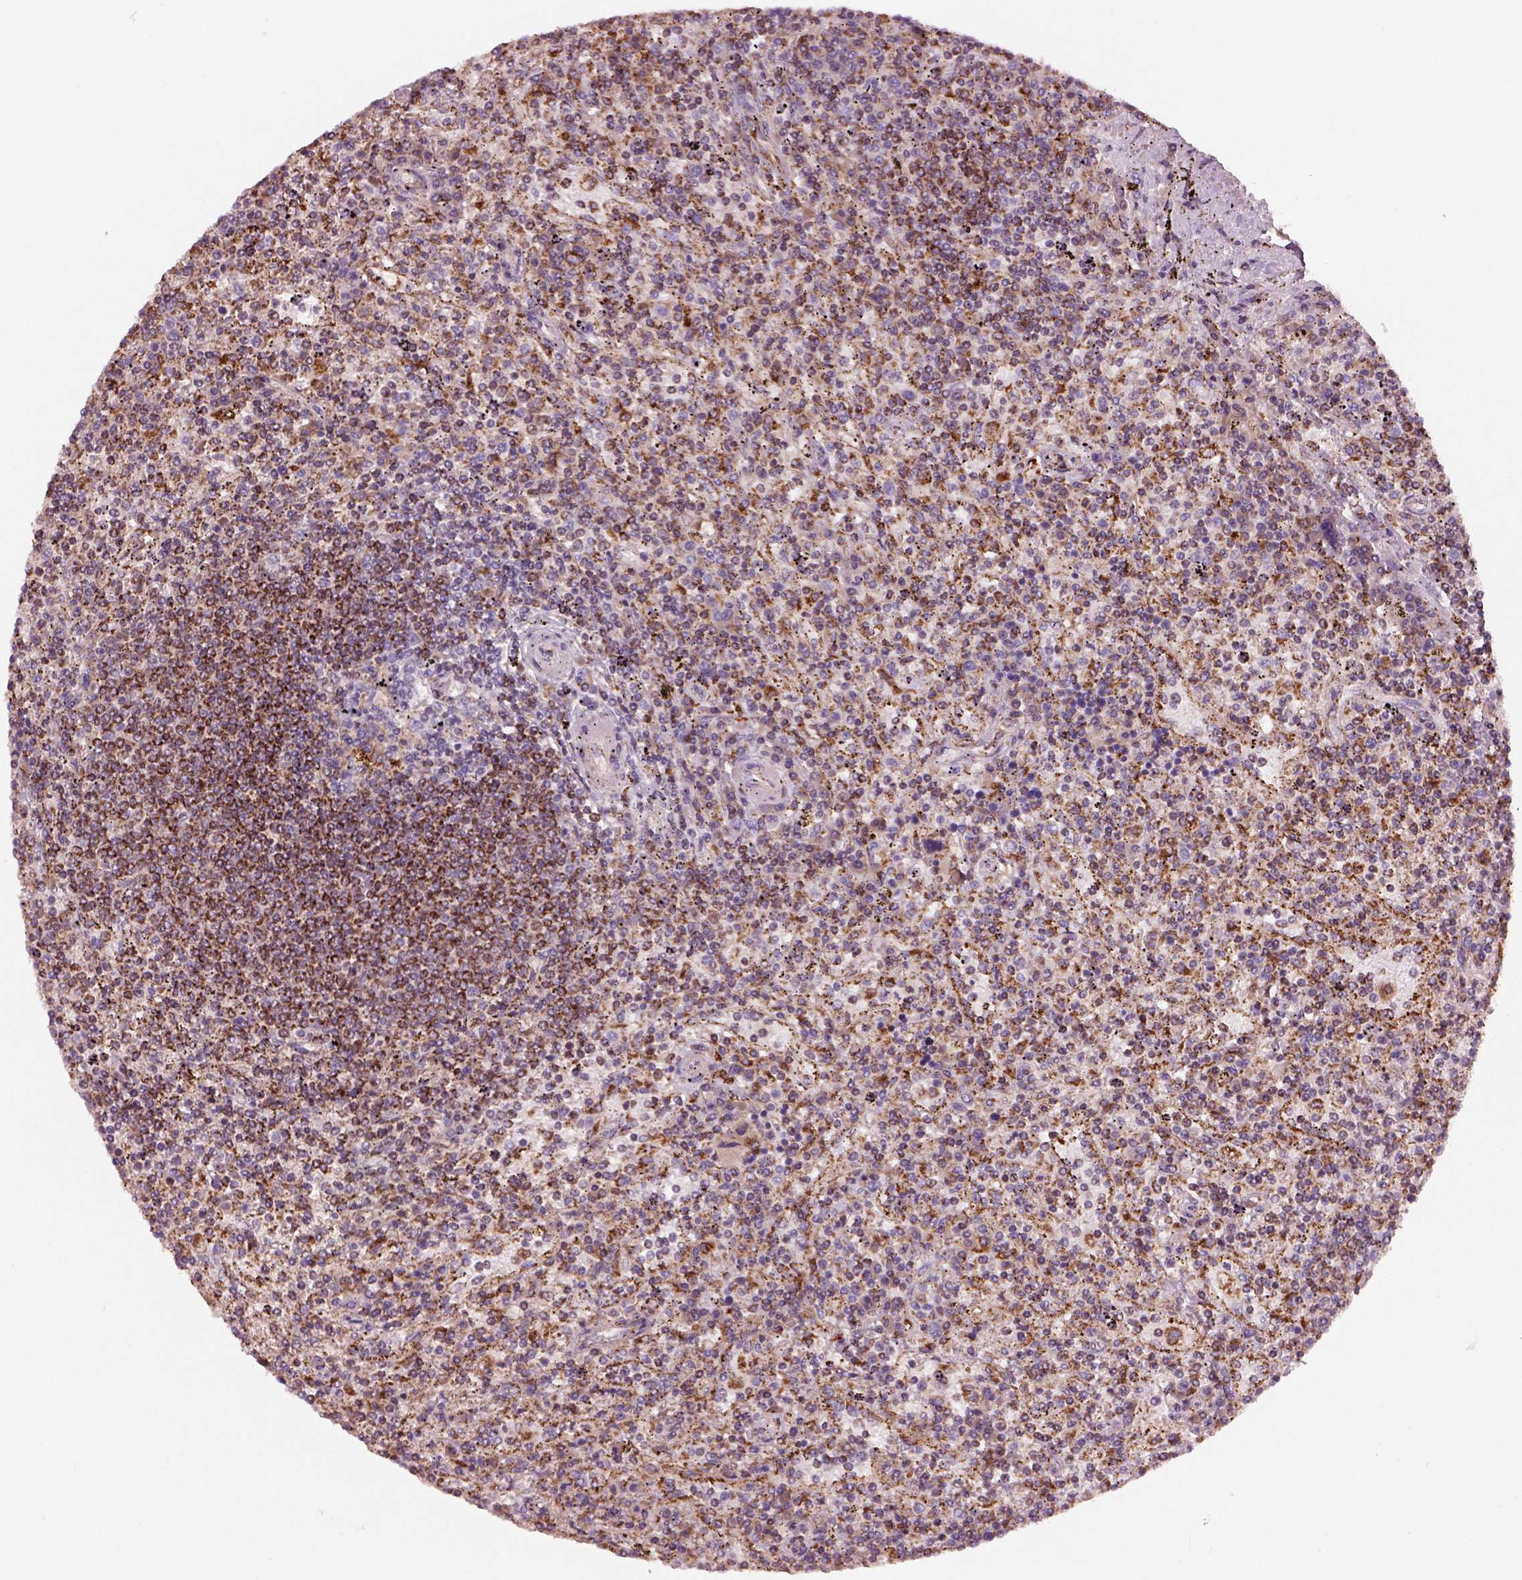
{"staining": {"intensity": "strong", "quantity": ">75%", "location": "cytoplasmic/membranous"}, "tissue": "lymphoma", "cell_type": "Tumor cells", "image_type": "cancer", "snomed": [{"axis": "morphology", "description": "Malignant lymphoma, non-Hodgkin's type, Low grade"}, {"axis": "topography", "description": "Spleen"}], "caption": "High-power microscopy captured an immunohistochemistry (IHC) histopathology image of lymphoma, revealing strong cytoplasmic/membranous staining in approximately >75% of tumor cells. The protein is shown in brown color, while the nuclei are stained blue.", "gene": "SLC25A24", "patient": {"sex": "male", "age": 62}}